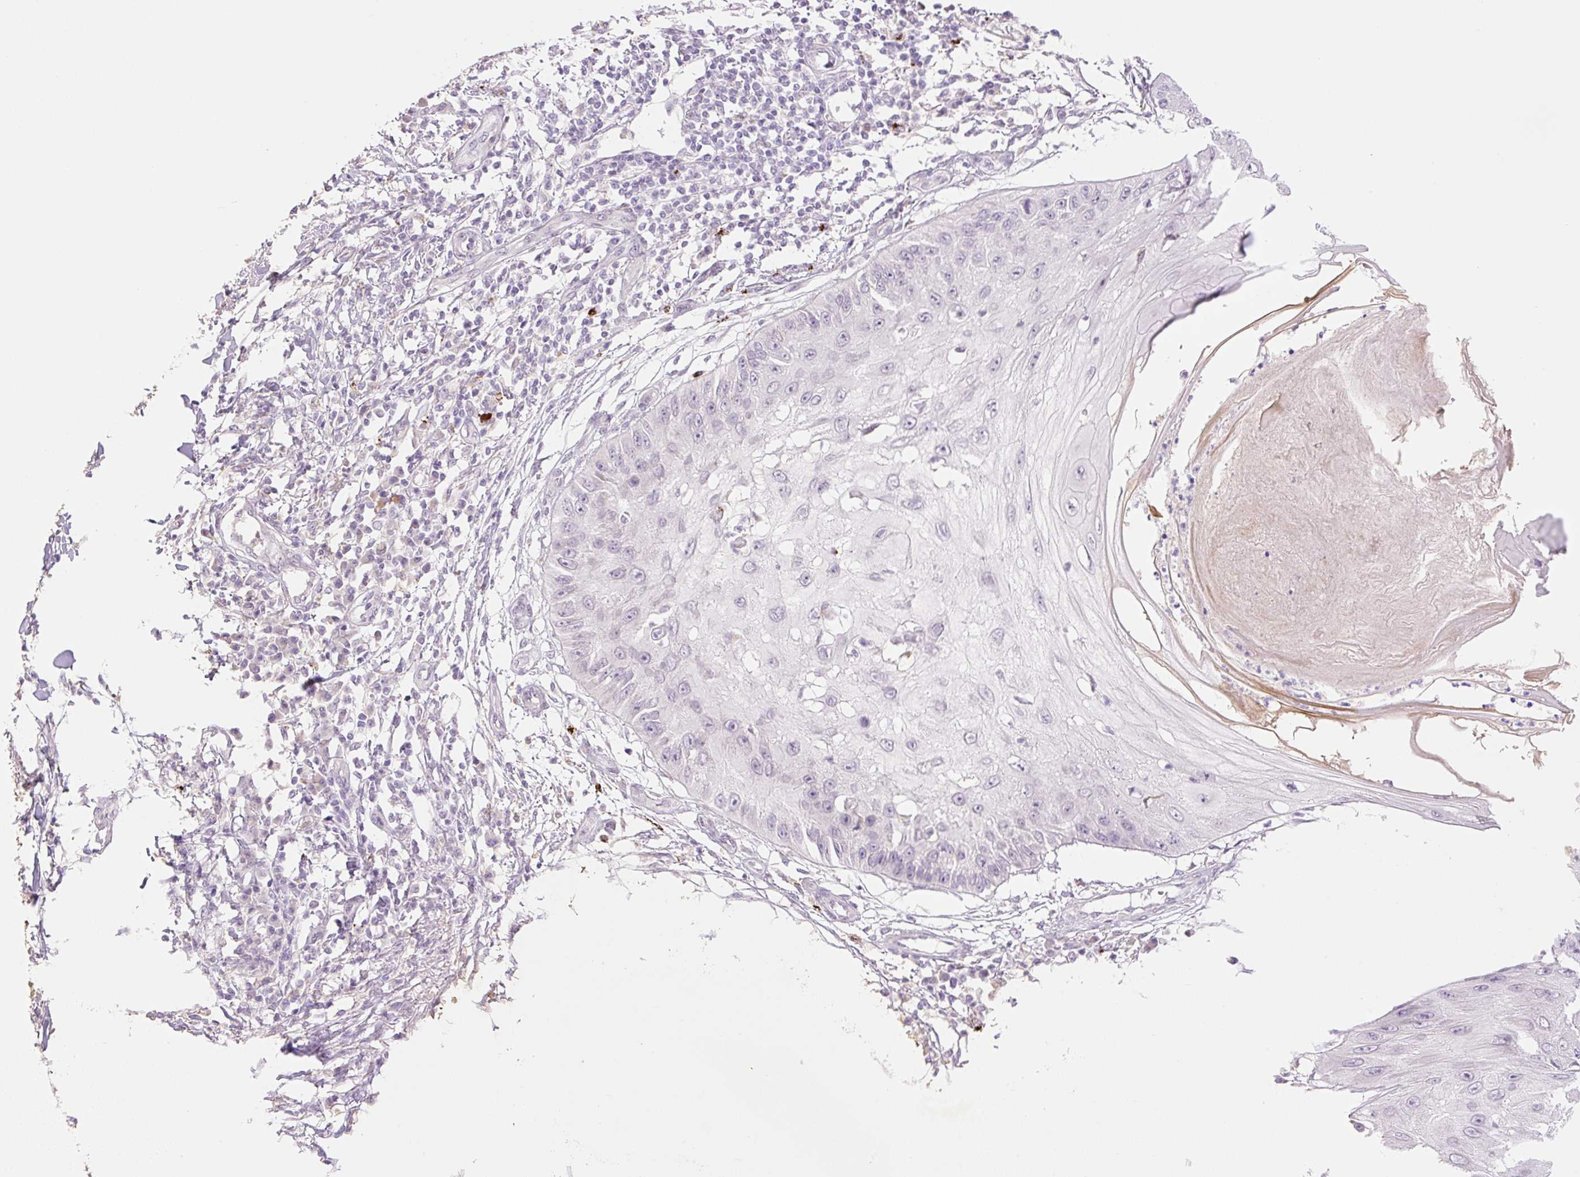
{"staining": {"intensity": "negative", "quantity": "none", "location": "none"}, "tissue": "skin cancer", "cell_type": "Tumor cells", "image_type": "cancer", "snomed": [{"axis": "morphology", "description": "Squamous cell carcinoma, NOS"}, {"axis": "topography", "description": "Skin"}], "caption": "Tumor cells show no significant protein expression in skin cancer.", "gene": "SPRYD4", "patient": {"sex": "male", "age": 70}}